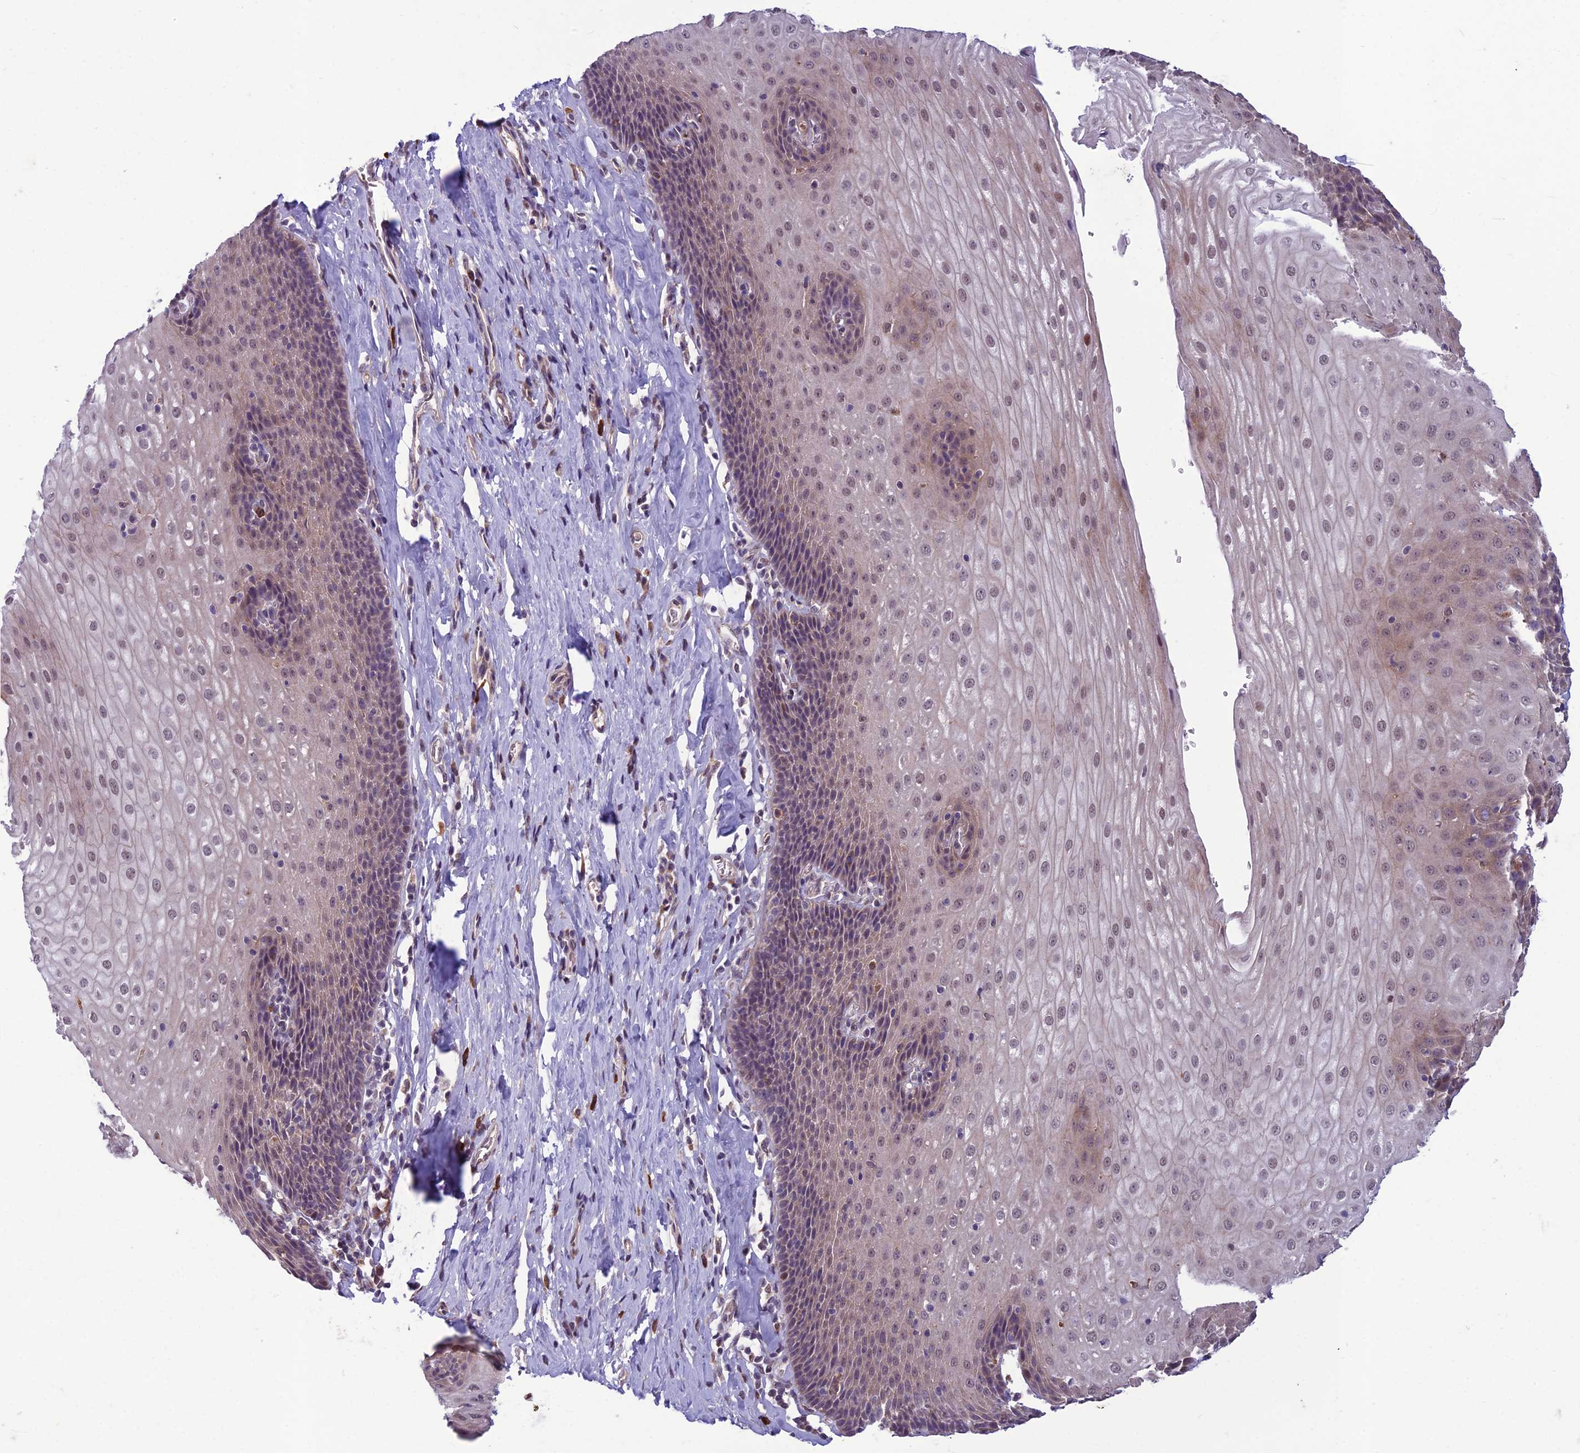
{"staining": {"intensity": "moderate", "quantity": "25%-75%", "location": "cytoplasmic/membranous,nuclear"}, "tissue": "esophagus", "cell_type": "Squamous epithelial cells", "image_type": "normal", "snomed": [{"axis": "morphology", "description": "Normal tissue, NOS"}, {"axis": "topography", "description": "Esophagus"}], "caption": "An image of esophagus stained for a protein demonstrates moderate cytoplasmic/membranous,nuclear brown staining in squamous epithelial cells. The staining was performed using DAB (3,3'-diaminobenzidine) to visualize the protein expression in brown, while the nuclei were stained in blue with hematoxylin (Magnification: 20x).", "gene": "FBRS", "patient": {"sex": "female", "age": 61}}